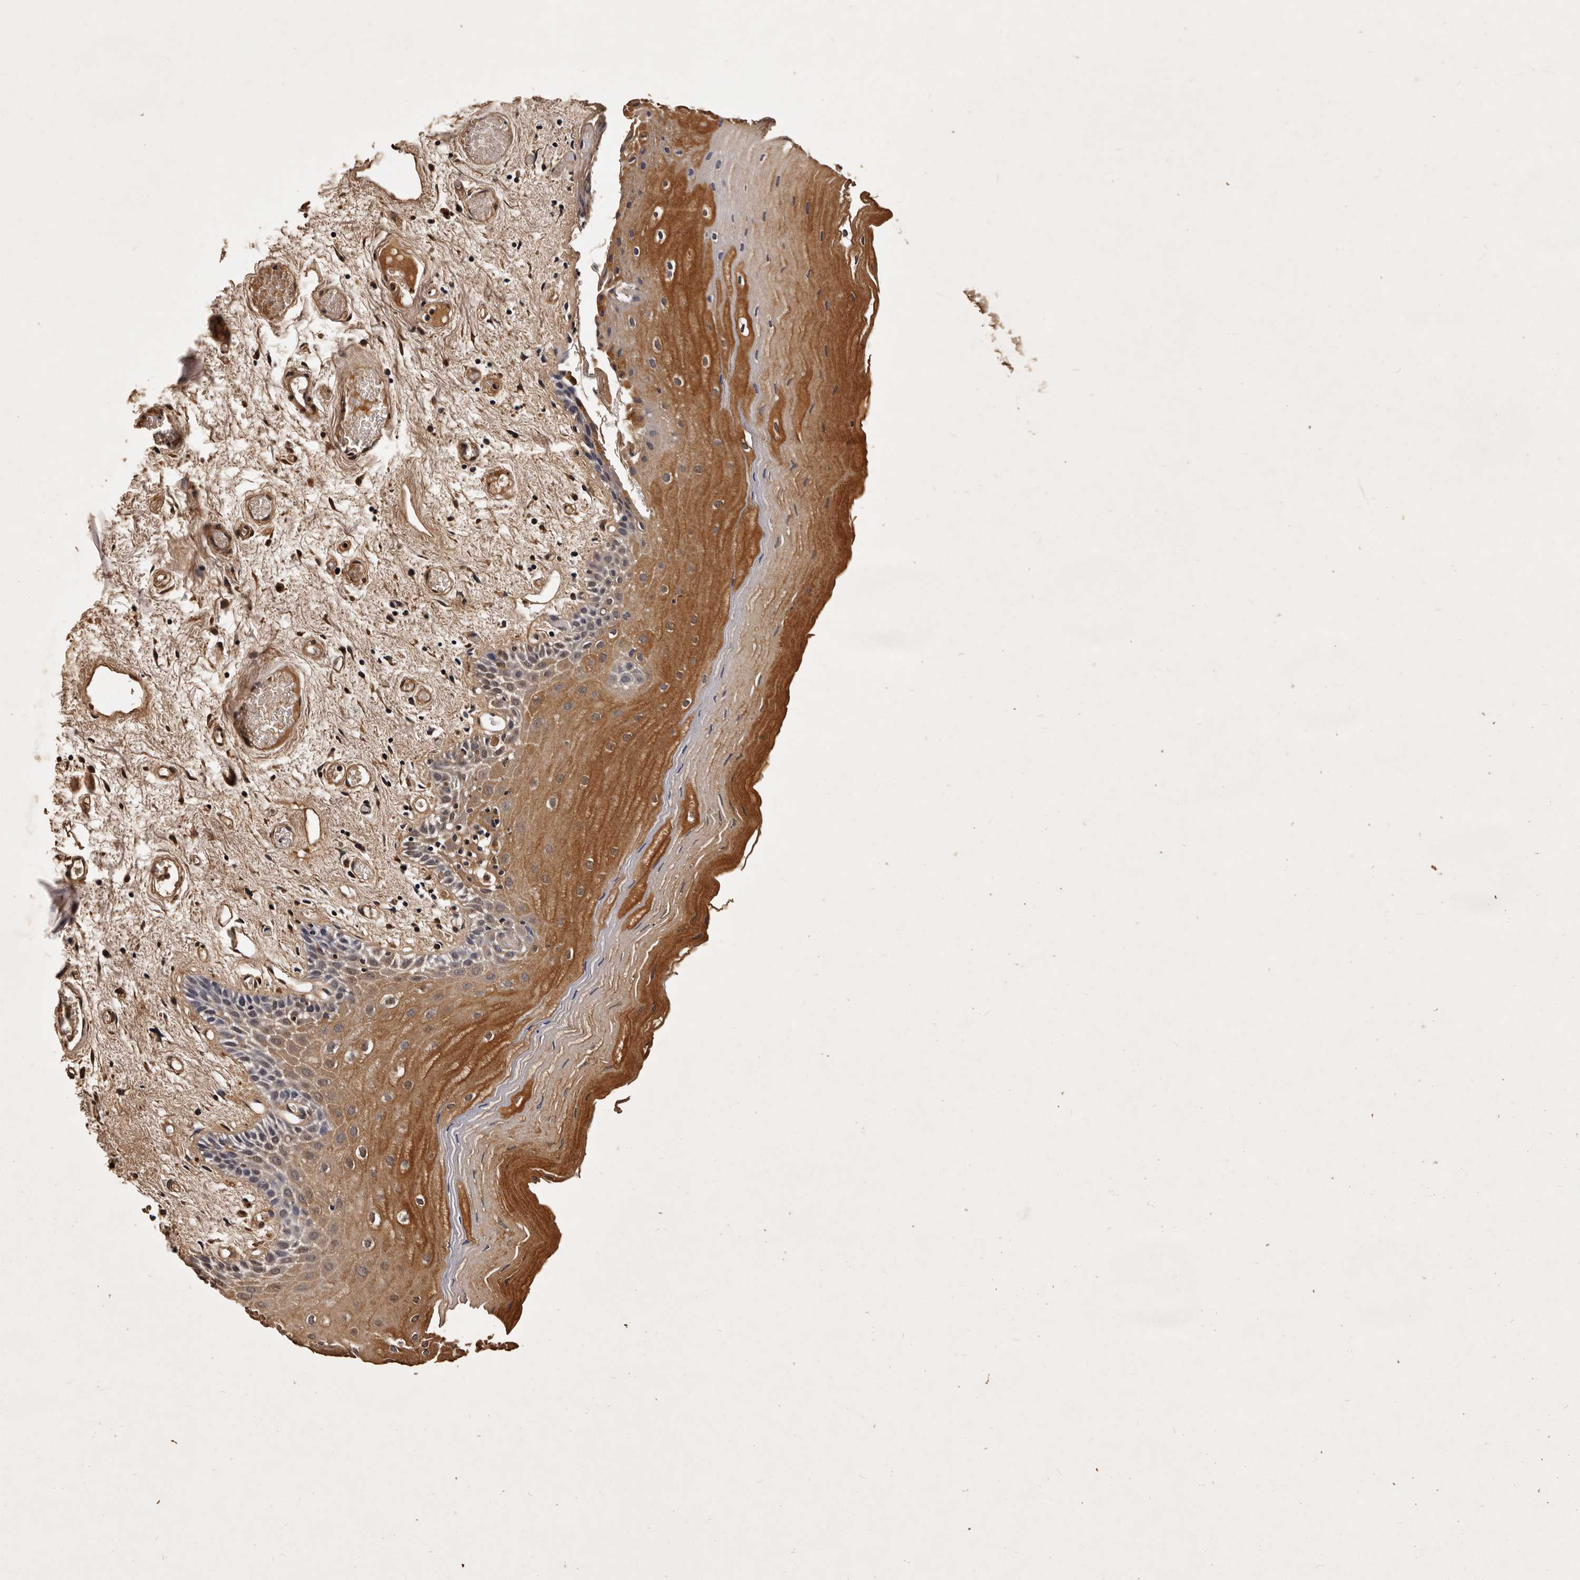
{"staining": {"intensity": "strong", "quantity": "25%-75%", "location": "cytoplasmic/membranous"}, "tissue": "oral mucosa", "cell_type": "Squamous epithelial cells", "image_type": "normal", "snomed": [{"axis": "morphology", "description": "Normal tissue, NOS"}, {"axis": "topography", "description": "Oral tissue"}], "caption": "Immunohistochemistry (DAB) staining of benign human oral mucosa demonstrates strong cytoplasmic/membranous protein positivity in approximately 25%-75% of squamous epithelial cells.", "gene": "PARS2", "patient": {"sex": "male", "age": 52}}